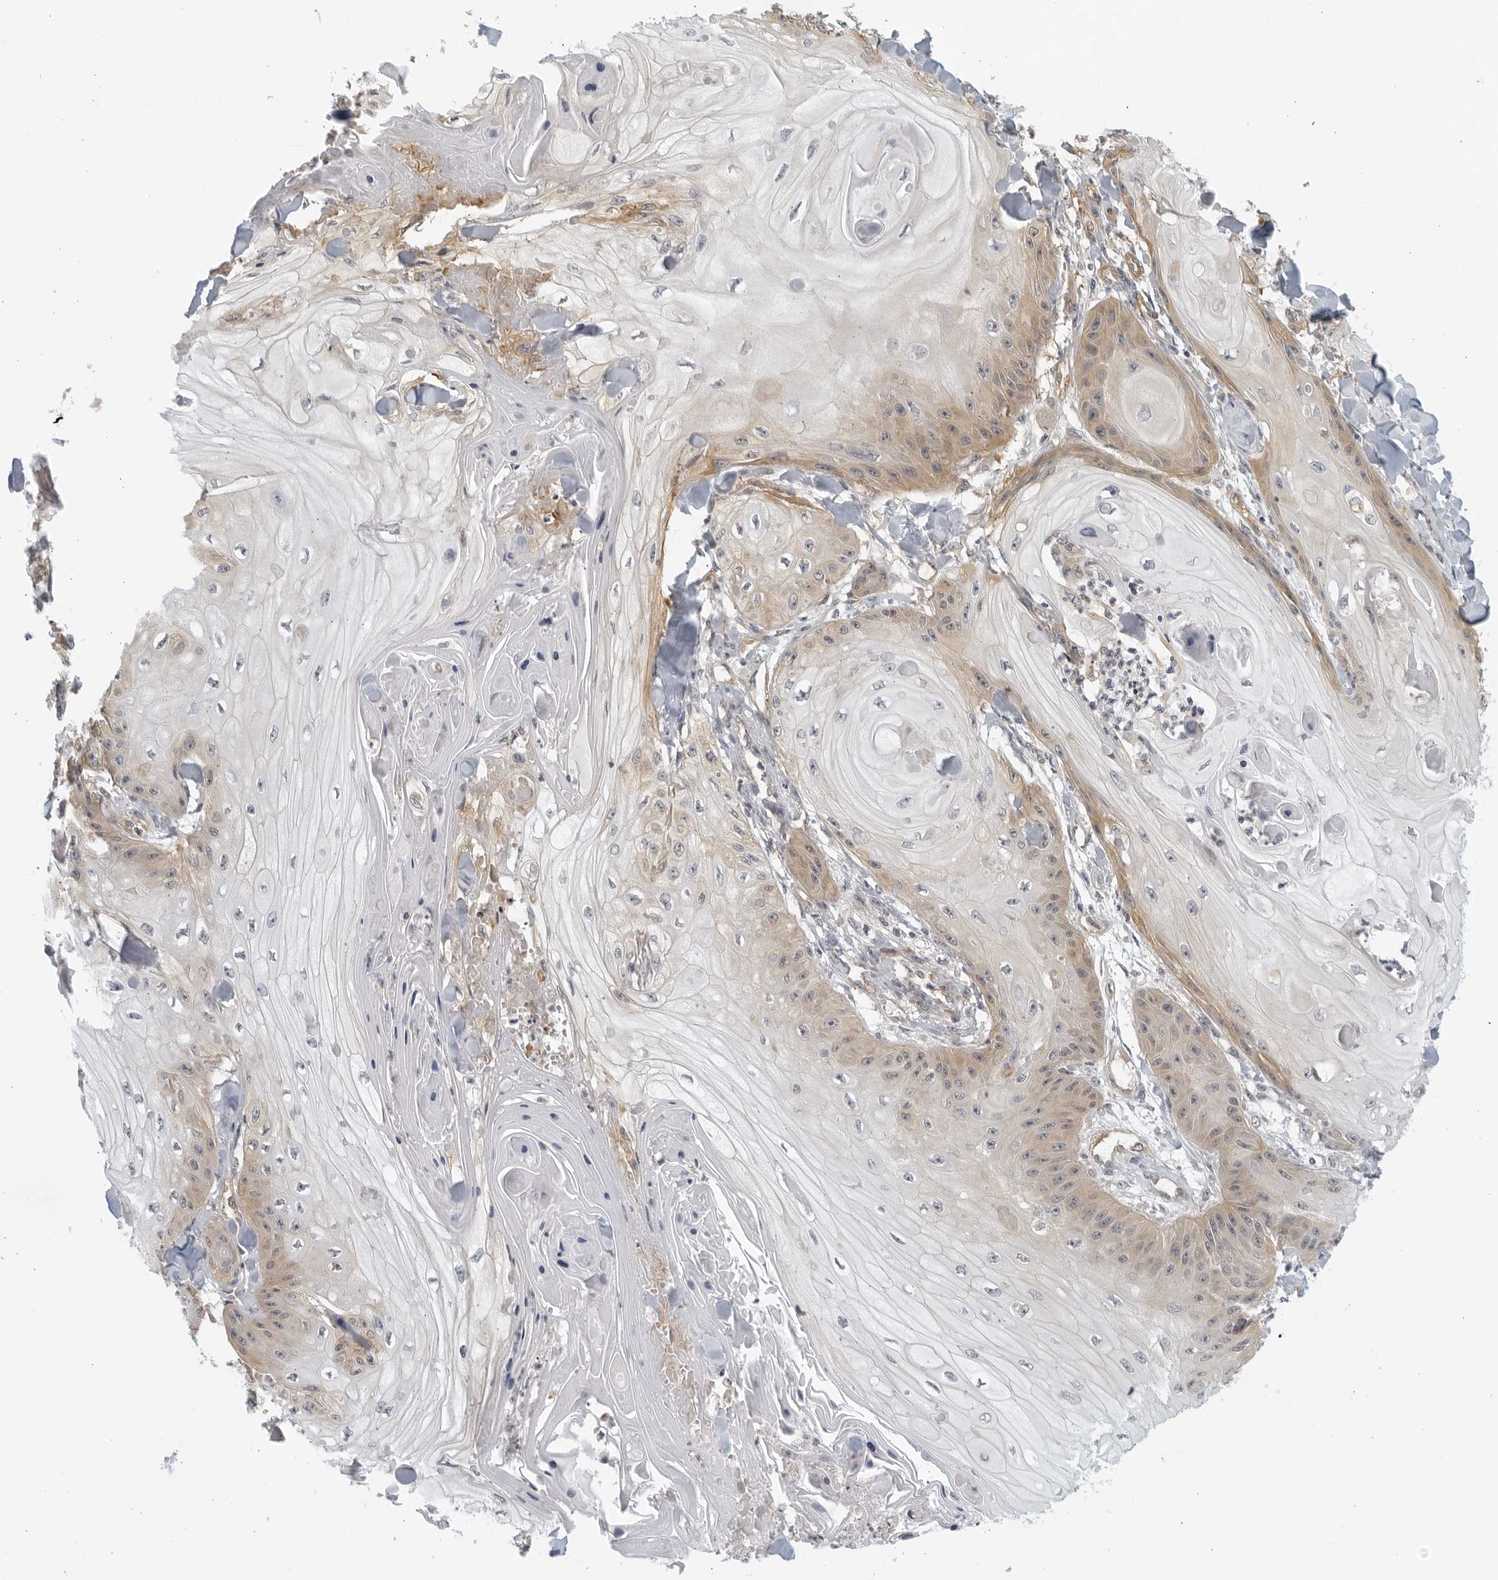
{"staining": {"intensity": "weak", "quantity": "25%-75%", "location": "cytoplasmic/membranous"}, "tissue": "skin cancer", "cell_type": "Tumor cells", "image_type": "cancer", "snomed": [{"axis": "morphology", "description": "Squamous cell carcinoma, NOS"}, {"axis": "topography", "description": "Skin"}], "caption": "The photomicrograph exhibits immunohistochemical staining of skin cancer. There is weak cytoplasmic/membranous positivity is seen in about 25%-75% of tumor cells. (DAB IHC, brown staining for protein, blue staining for nuclei).", "gene": "SERTAD4", "patient": {"sex": "male", "age": 74}}